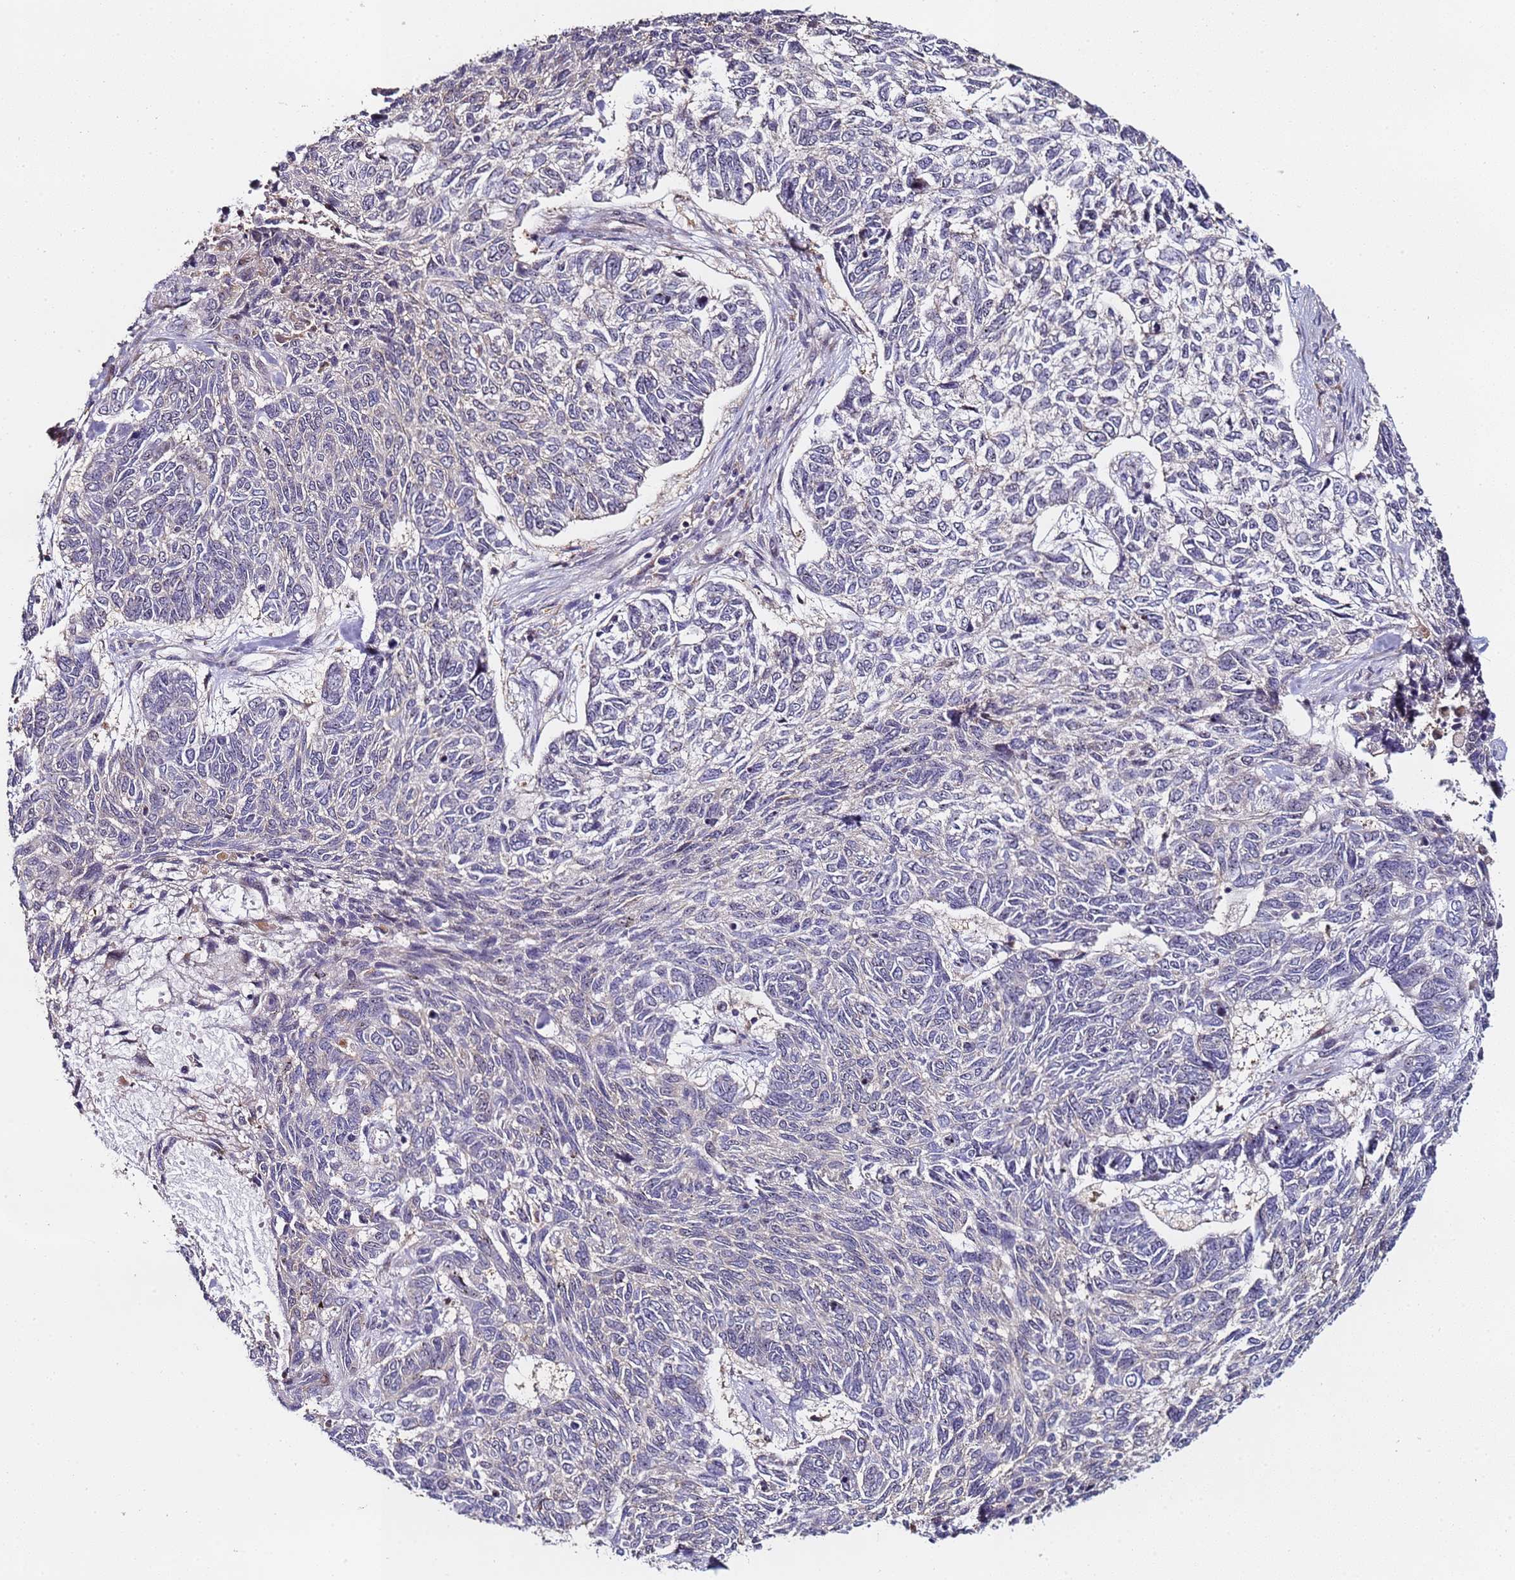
{"staining": {"intensity": "negative", "quantity": "none", "location": "none"}, "tissue": "skin cancer", "cell_type": "Tumor cells", "image_type": "cancer", "snomed": [{"axis": "morphology", "description": "Basal cell carcinoma"}, {"axis": "topography", "description": "Skin"}], "caption": "This is a photomicrograph of immunohistochemistry staining of skin cancer (basal cell carcinoma), which shows no staining in tumor cells.", "gene": "KRI1", "patient": {"sex": "female", "age": 65}}